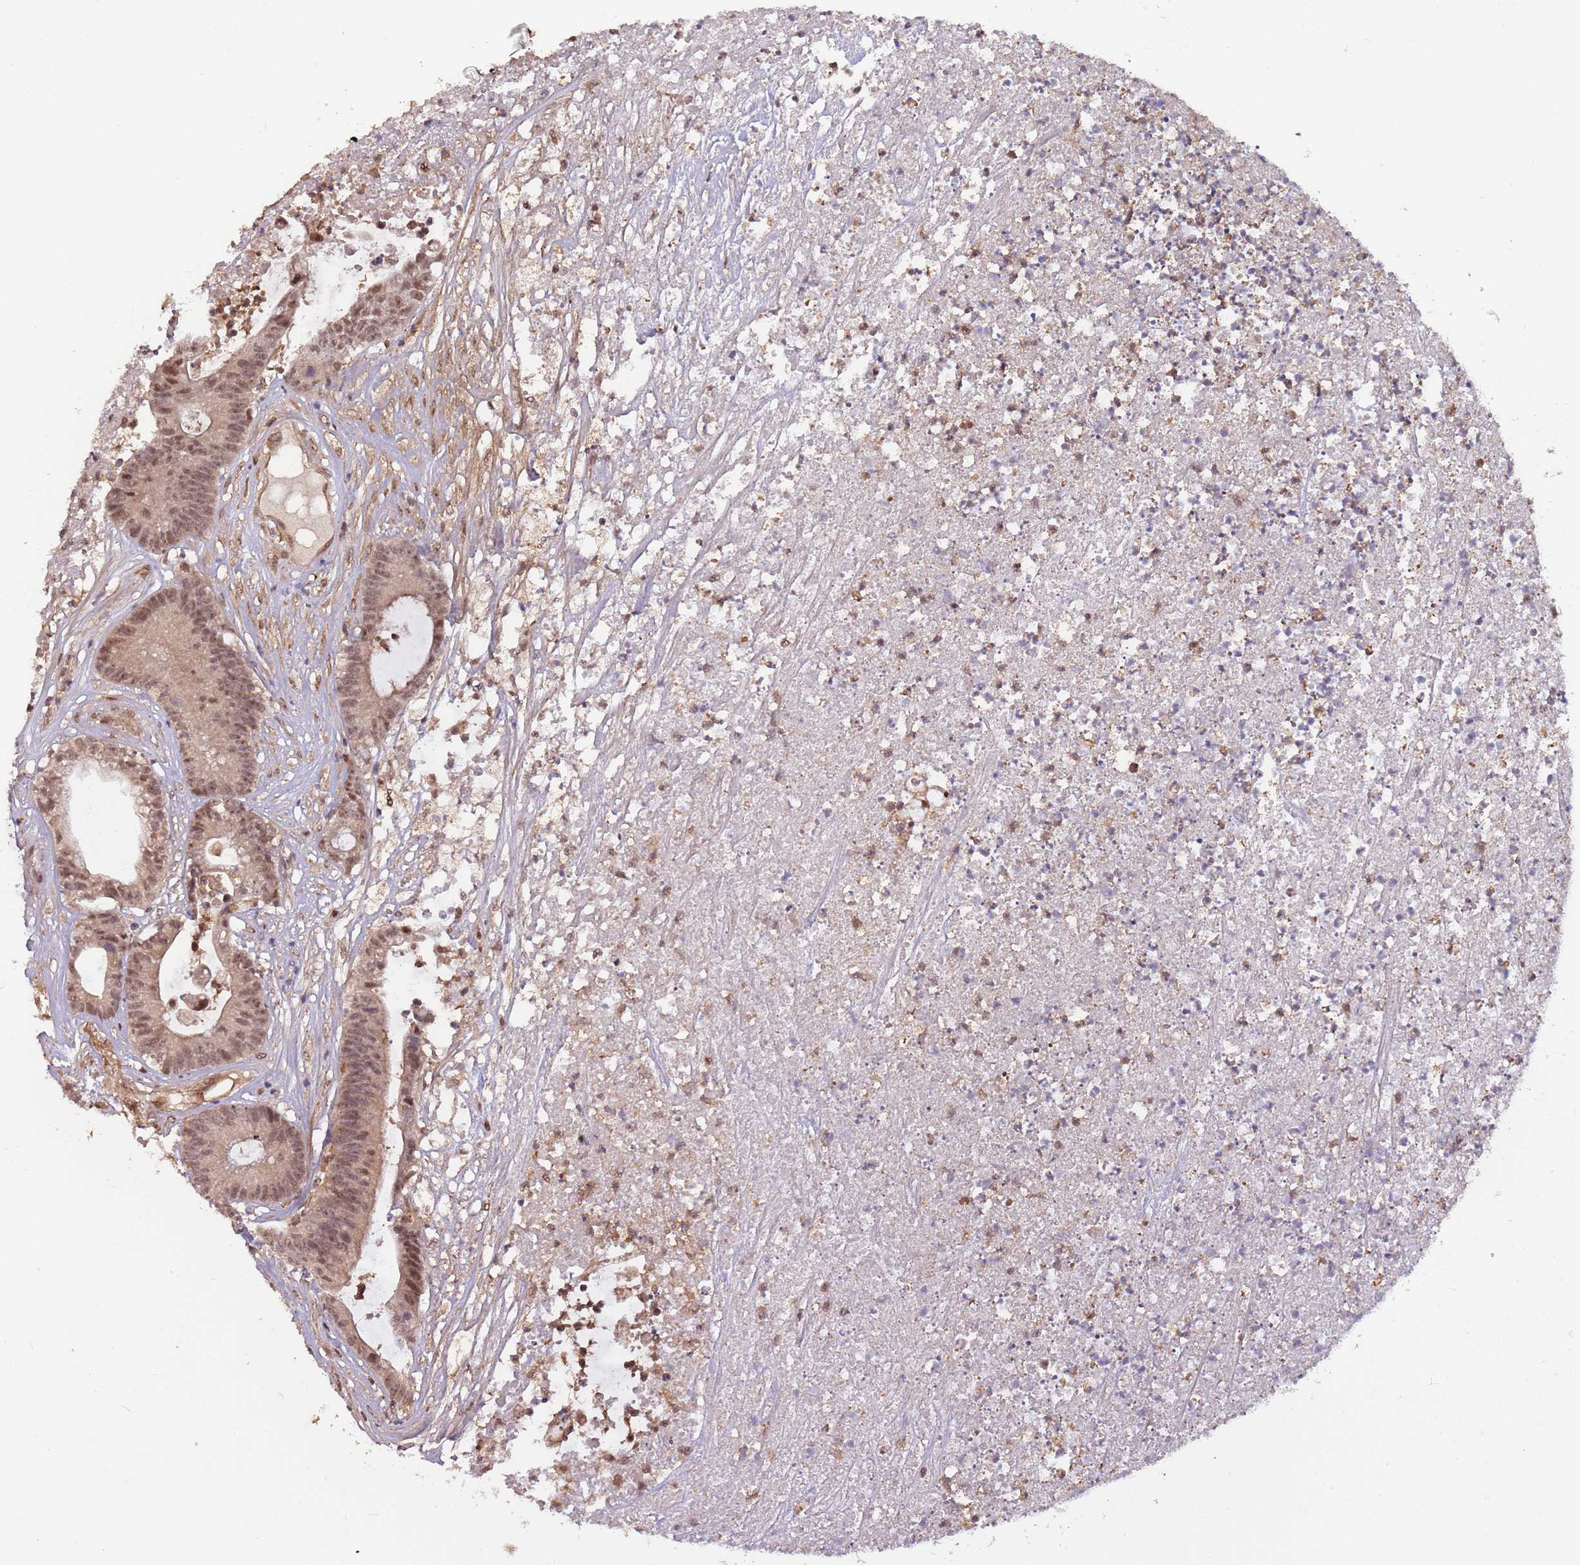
{"staining": {"intensity": "moderate", "quantity": ">75%", "location": "nuclear"}, "tissue": "colorectal cancer", "cell_type": "Tumor cells", "image_type": "cancer", "snomed": [{"axis": "morphology", "description": "Adenocarcinoma, NOS"}, {"axis": "topography", "description": "Colon"}], "caption": "The photomicrograph demonstrates staining of colorectal adenocarcinoma, revealing moderate nuclear protein staining (brown color) within tumor cells.", "gene": "PGLS", "patient": {"sex": "female", "age": 84}}